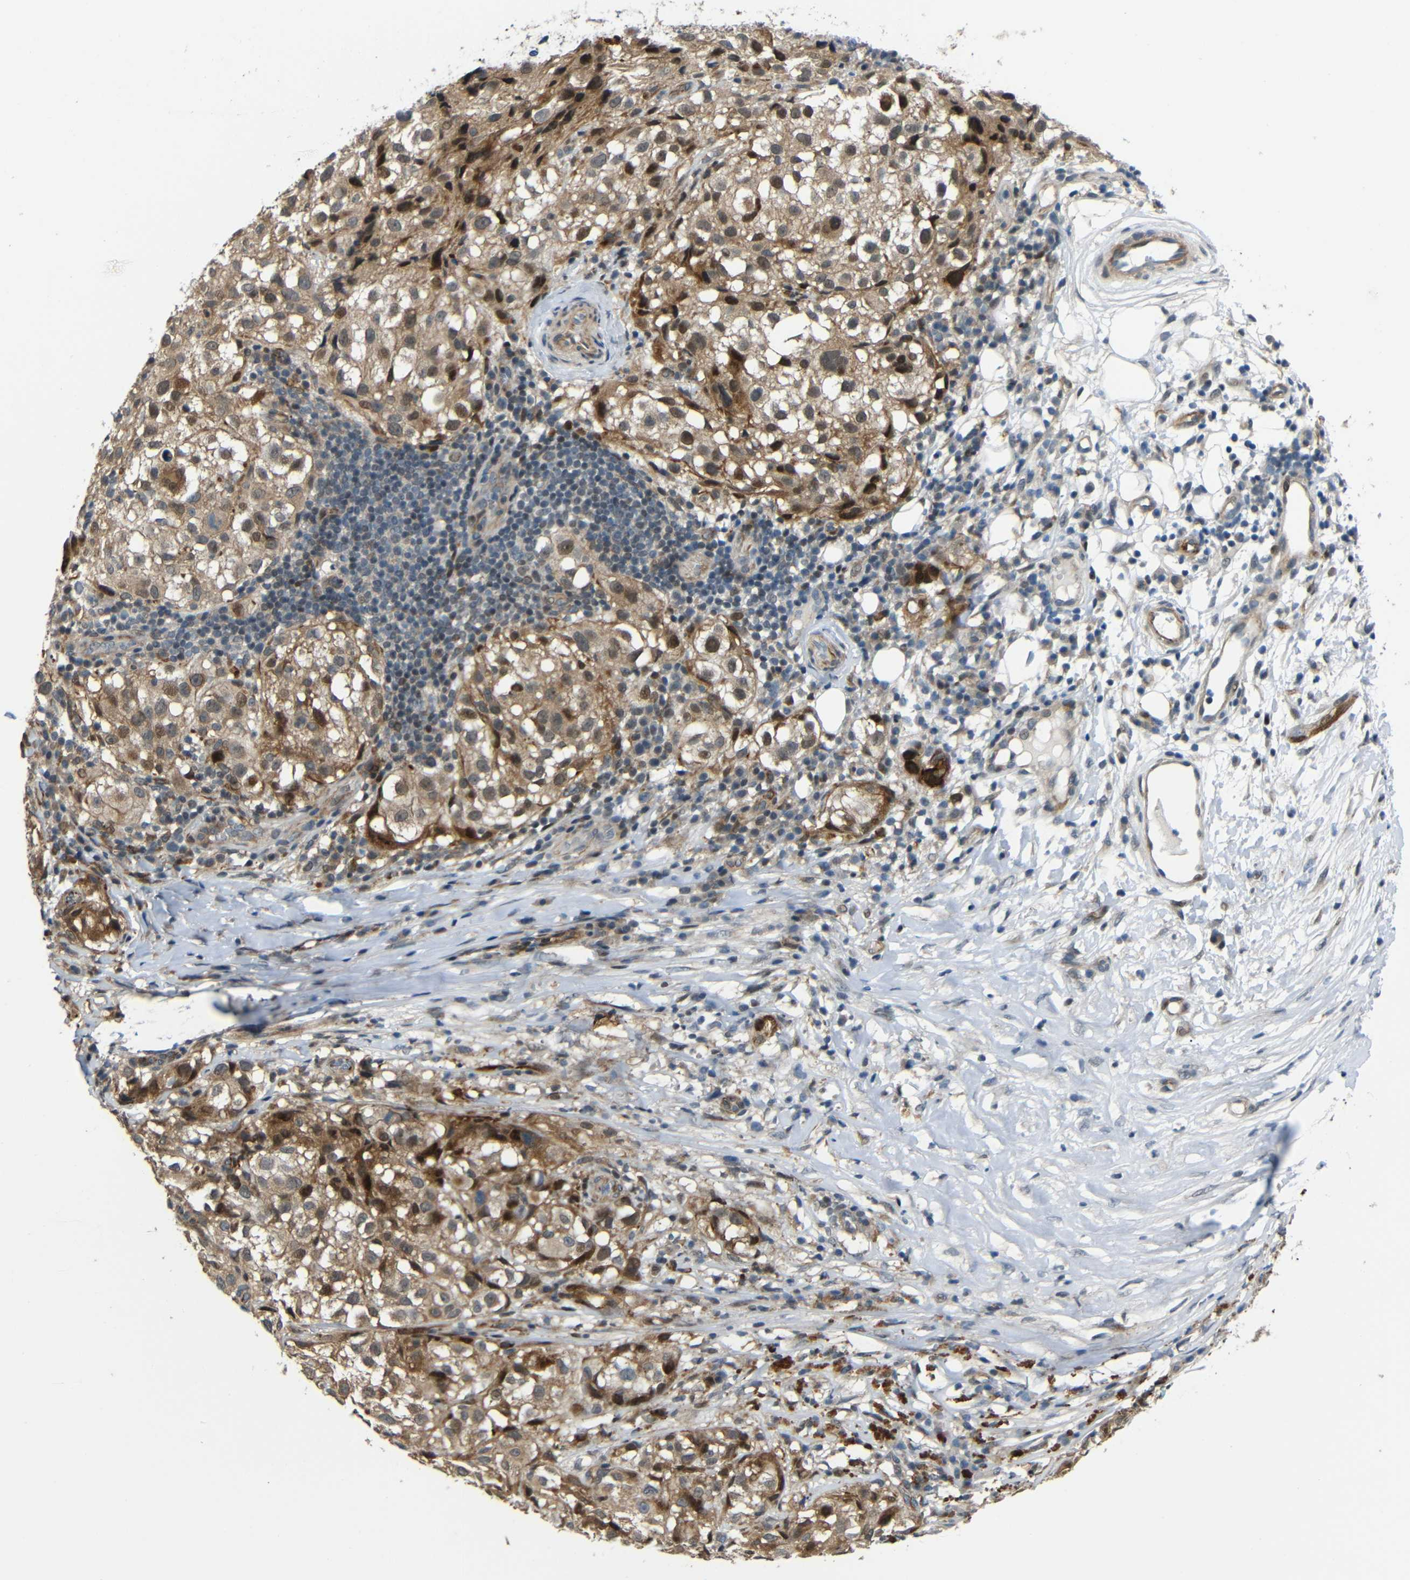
{"staining": {"intensity": "moderate", "quantity": ">75%", "location": "cytoplasmic/membranous"}, "tissue": "melanoma", "cell_type": "Tumor cells", "image_type": "cancer", "snomed": [{"axis": "morphology", "description": "Necrosis, NOS"}, {"axis": "morphology", "description": "Malignant melanoma, NOS"}, {"axis": "topography", "description": "Skin"}], "caption": "The immunohistochemical stain highlights moderate cytoplasmic/membranous positivity in tumor cells of malignant melanoma tissue. Using DAB (brown) and hematoxylin (blue) stains, captured at high magnification using brightfield microscopy.", "gene": "SYDE1", "patient": {"sex": "female", "age": 87}}